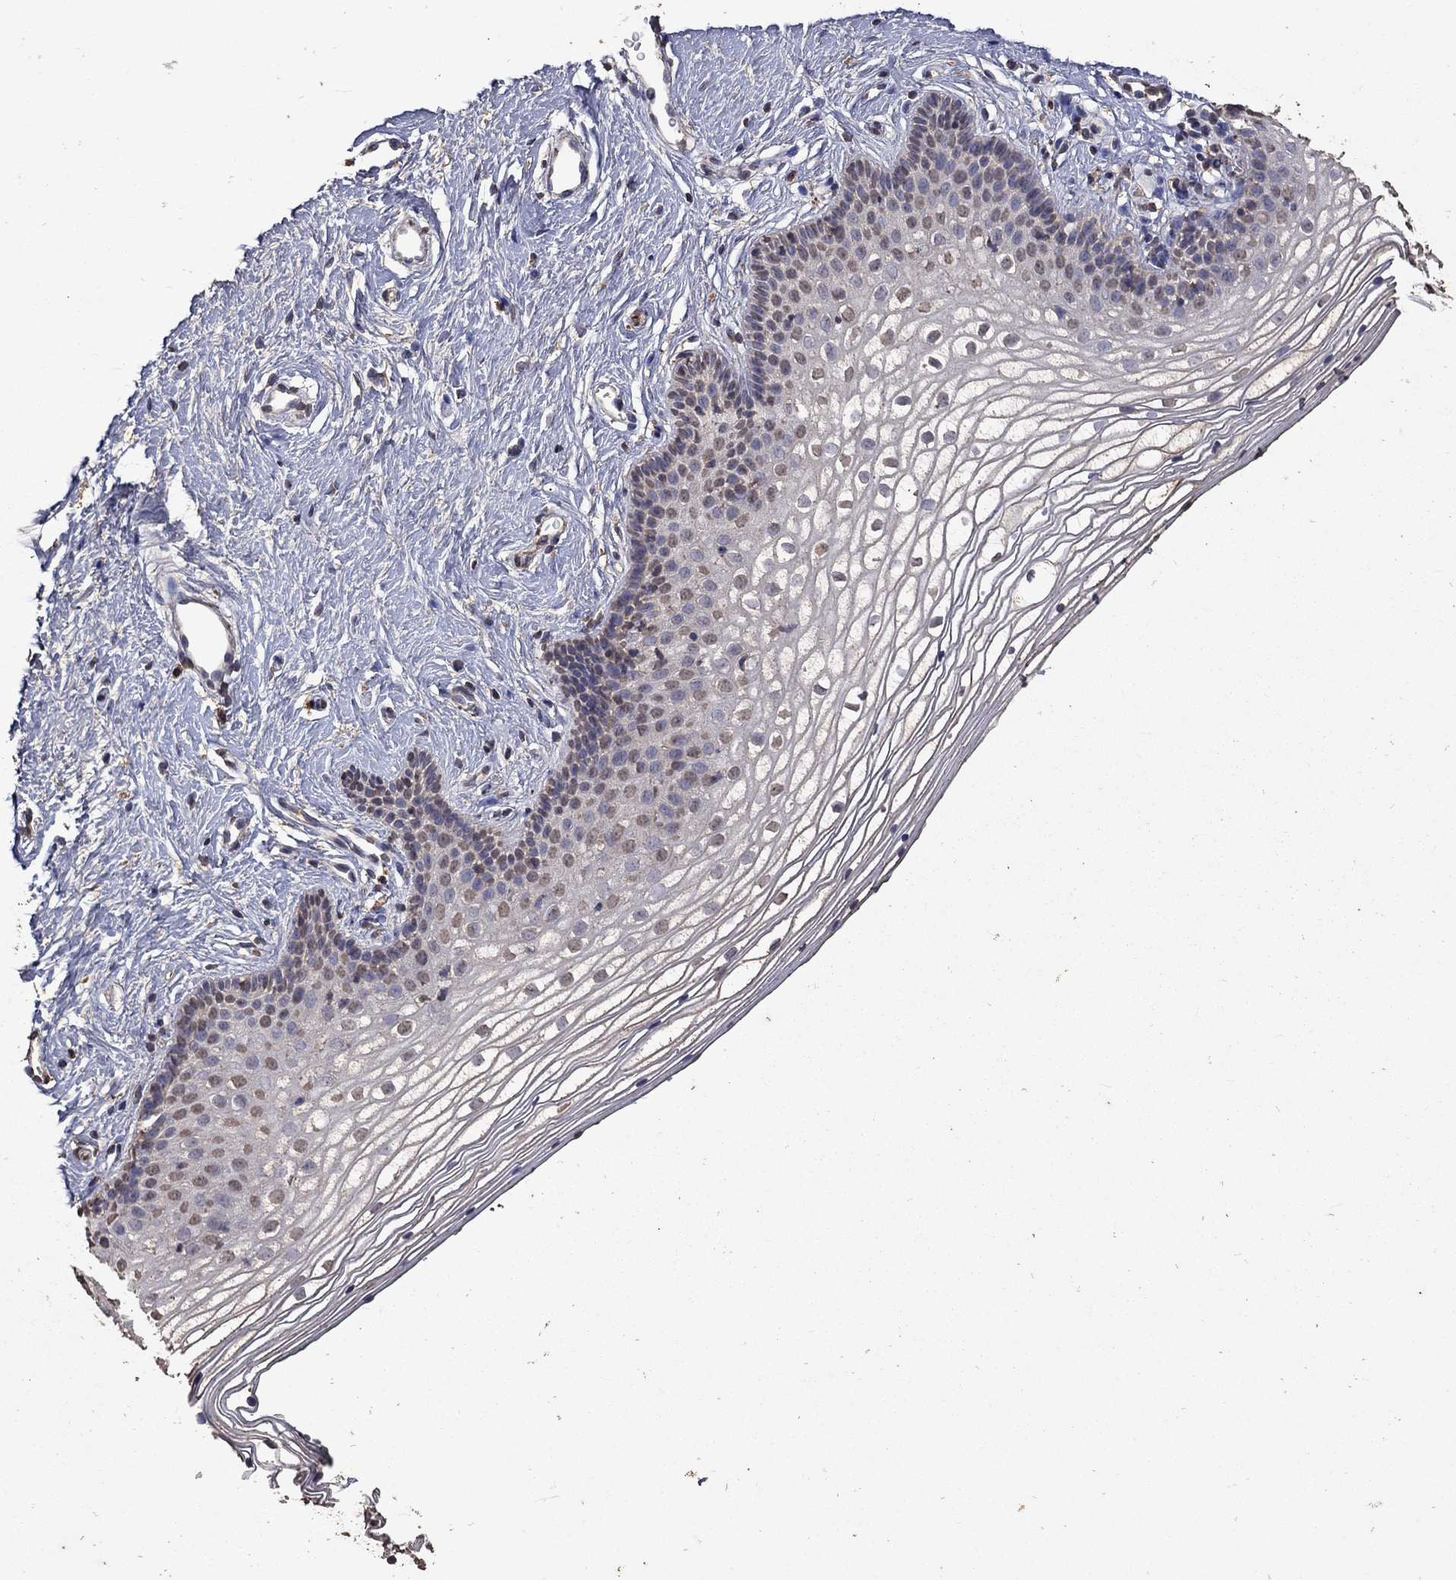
{"staining": {"intensity": "negative", "quantity": "none", "location": "none"}, "tissue": "vagina", "cell_type": "Squamous epithelial cells", "image_type": "normal", "snomed": [{"axis": "morphology", "description": "Normal tissue, NOS"}, {"axis": "topography", "description": "Vagina"}], "caption": "Normal vagina was stained to show a protein in brown. There is no significant positivity in squamous epithelial cells. The staining is performed using DAB brown chromogen with nuclei counter-stained in using hematoxylin.", "gene": "SERPINA5", "patient": {"sex": "female", "age": 36}}